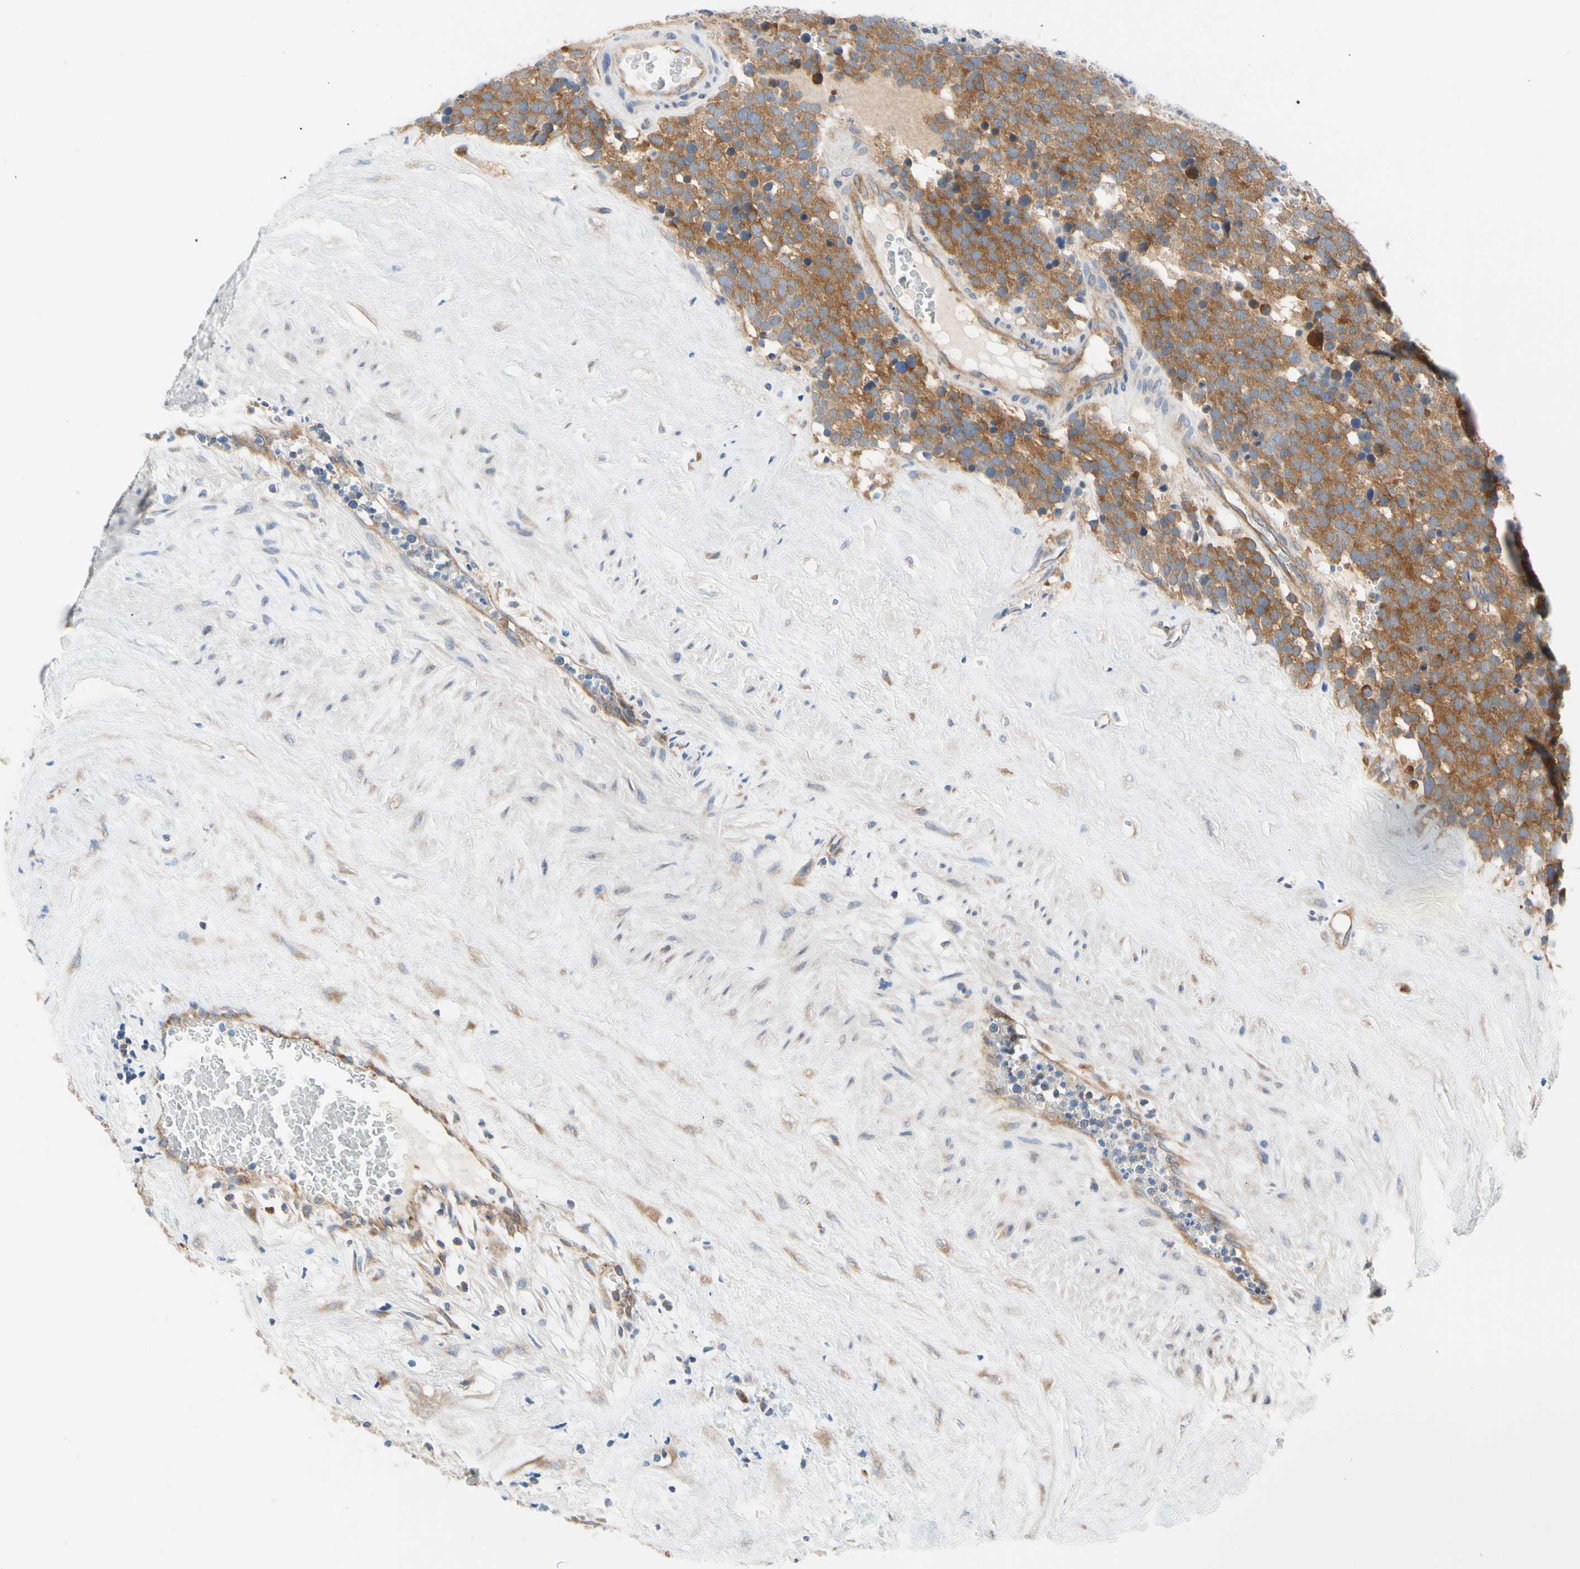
{"staining": {"intensity": "strong", "quantity": ">75%", "location": "cytoplasmic/membranous"}, "tissue": "testis cancer", "cell_type": "Tumor cells", "image_type": "cancer", "snomed": [{"axis": "morphology", "description": "Seminoma, NOS"}, {"axis": "topography", "description": "Testis"}], "caption": "Immunohistochemical staining of testis cancer exhibits high levels of strong cytoplasmic/membranous protein expression in about >75% of tumor cells.", "gene": "GPHN", "patient": {"sex": "male", "age": 71}}